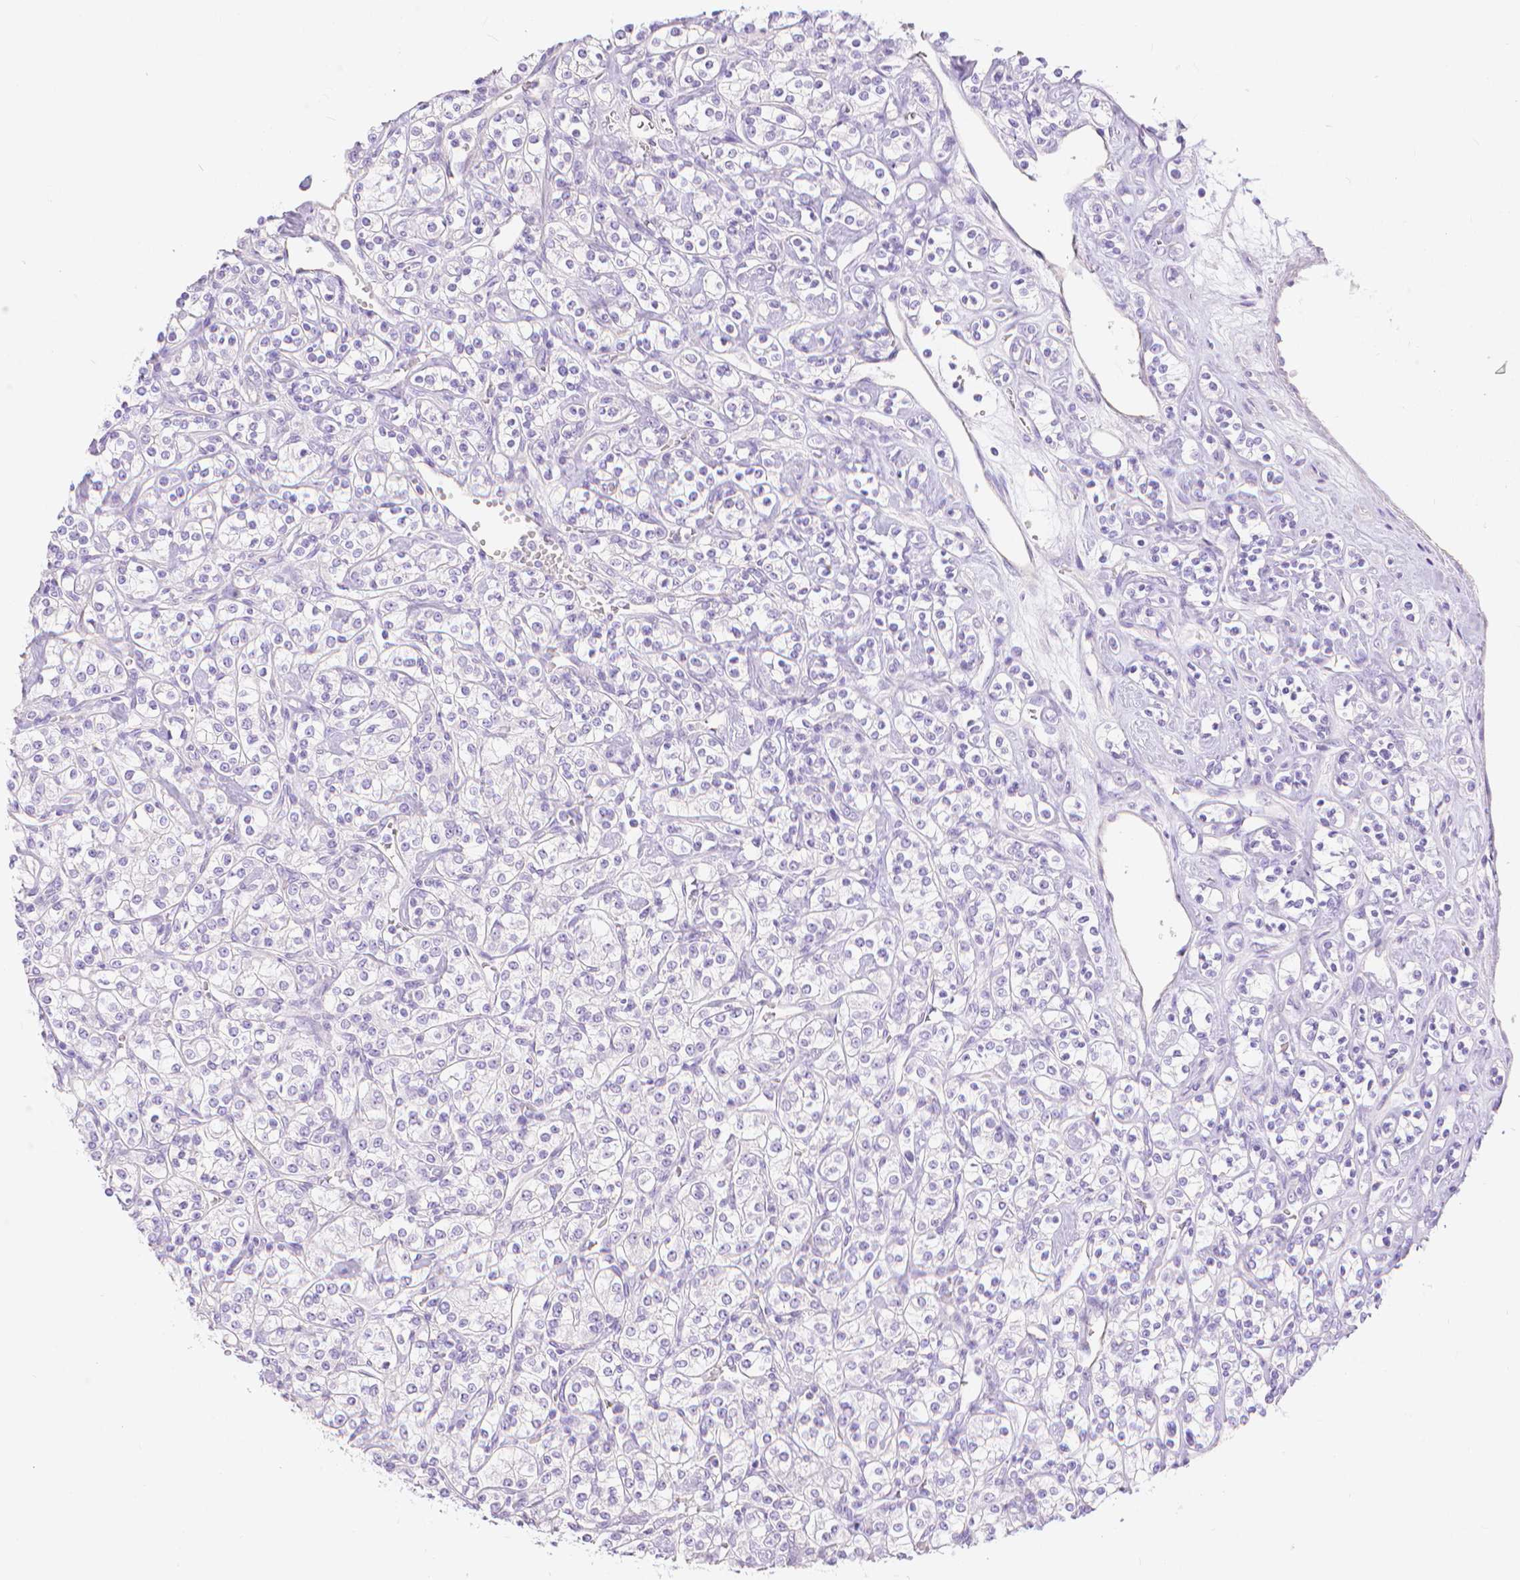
{"staining": {"intensity": "negative", "quantity": "none", "location": "none"}, "tissue": "renal cancer", "cell_type": "Tumor cells", "image_type": "cancer", "snomed": [{"axis": "morphology", "description": "Adenocarcinoma, NOS"}, {"axis": "topography", "description": "Kidney"}], "caption": "Image shows no significant protein expression in tumor cells of renal adenocarcinoma.", "gene": "SLC27A5", "patient": {"sex": "male", "age": 77}}